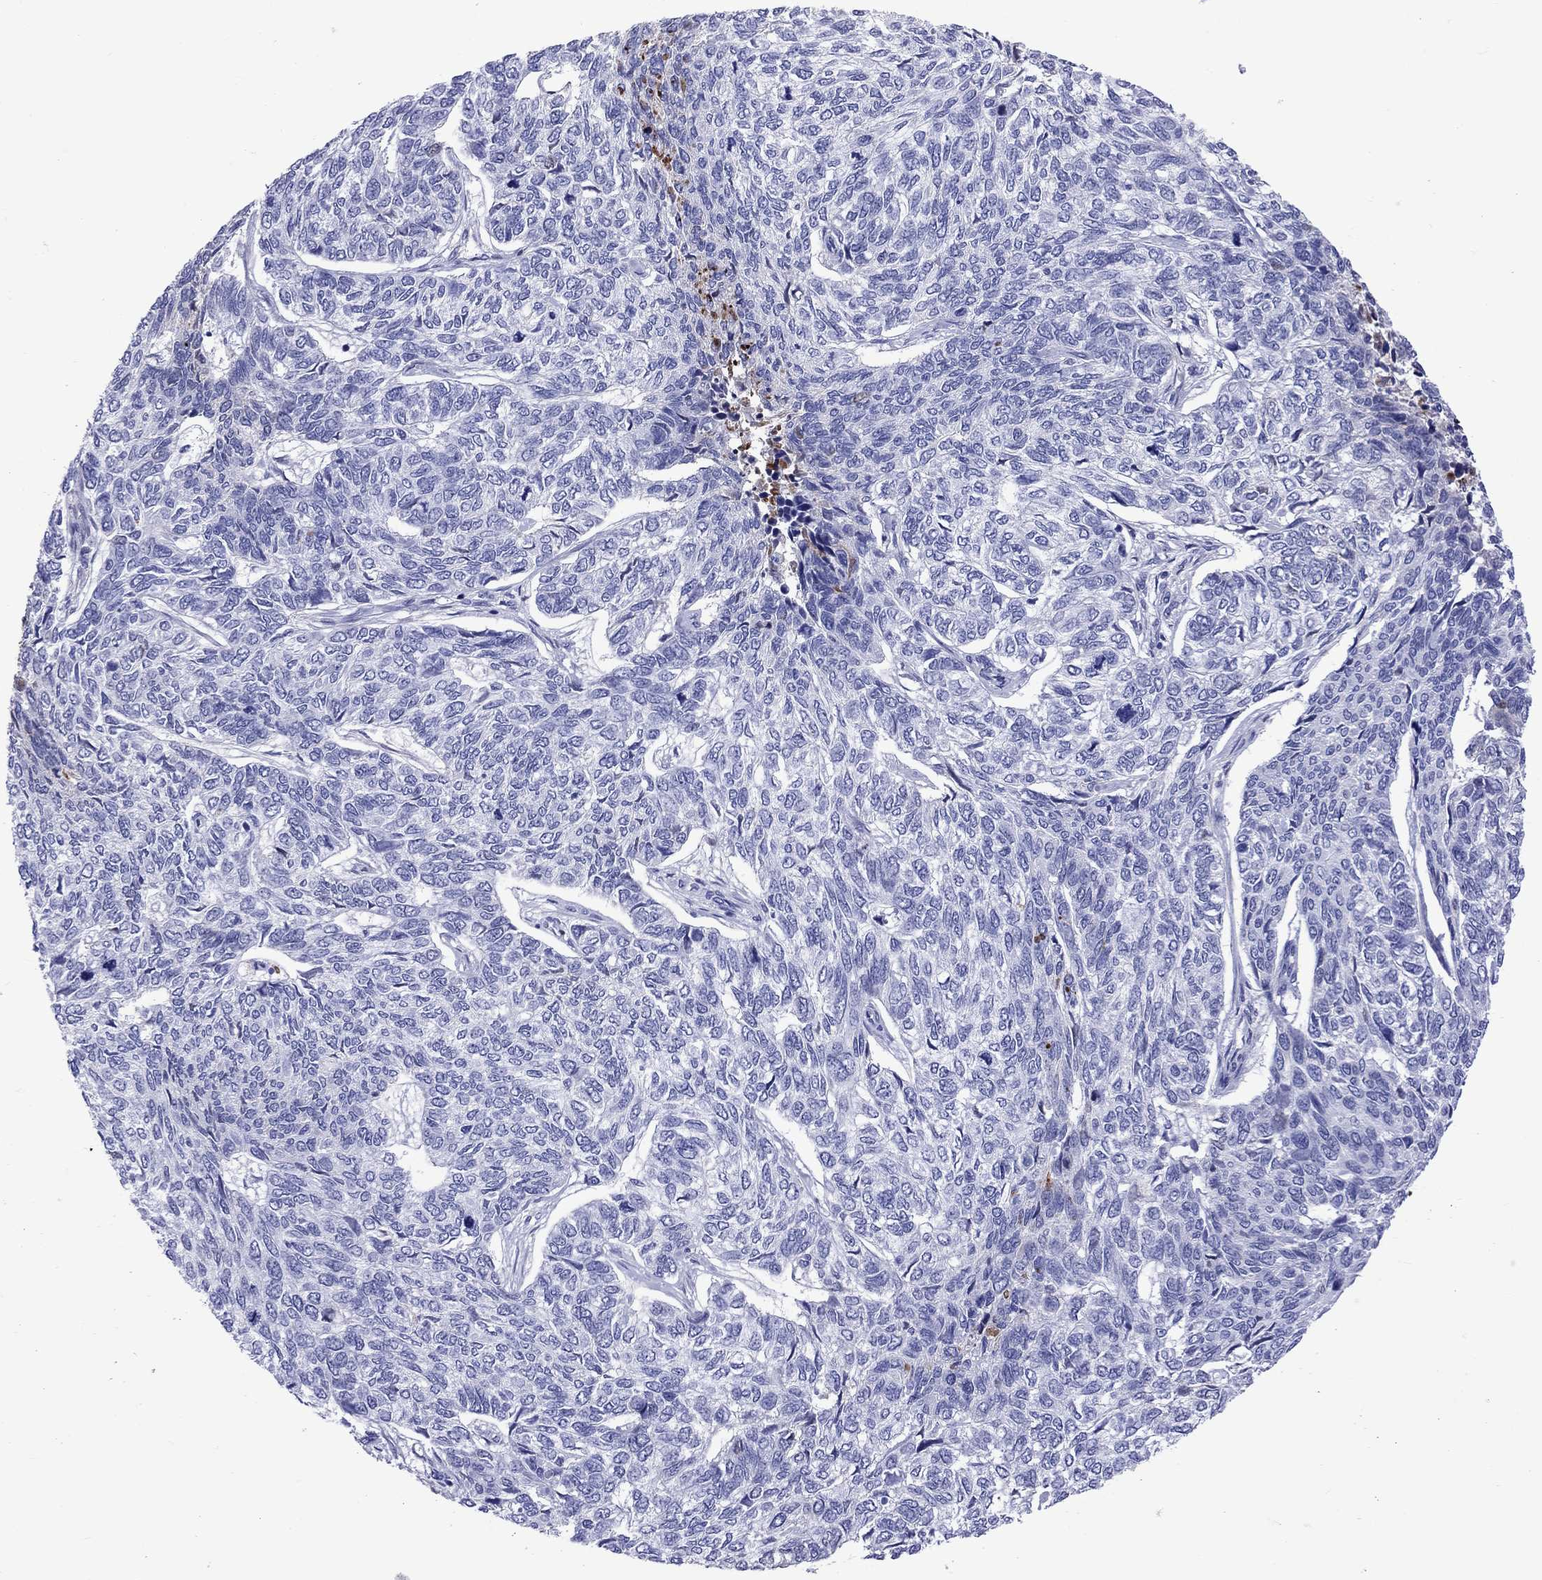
{"staining": {"intensity": "negative", "quantity": "none", "location": "none"}, "tissue": "skin cancer", "cell_type": "Tumor cells", "image_type": "cancer", "snomed": [{"axis": "morphology", "description": "Basal cell carcinoma"}, {"axis": "topography", "description": "Skin"}], "caption": "Tumor cells are negative for brown protein staining in basal cell carcinoma (skin). The staining was performed using DAB (3,3'-diaminobenzidine) to visualize the protein expression in brown, while the nuclei were stained in blue with hematoxylin (Magnification: 20x).", "gene": "SERPINA3", "patient": {"sex": "female", "age": 65}}